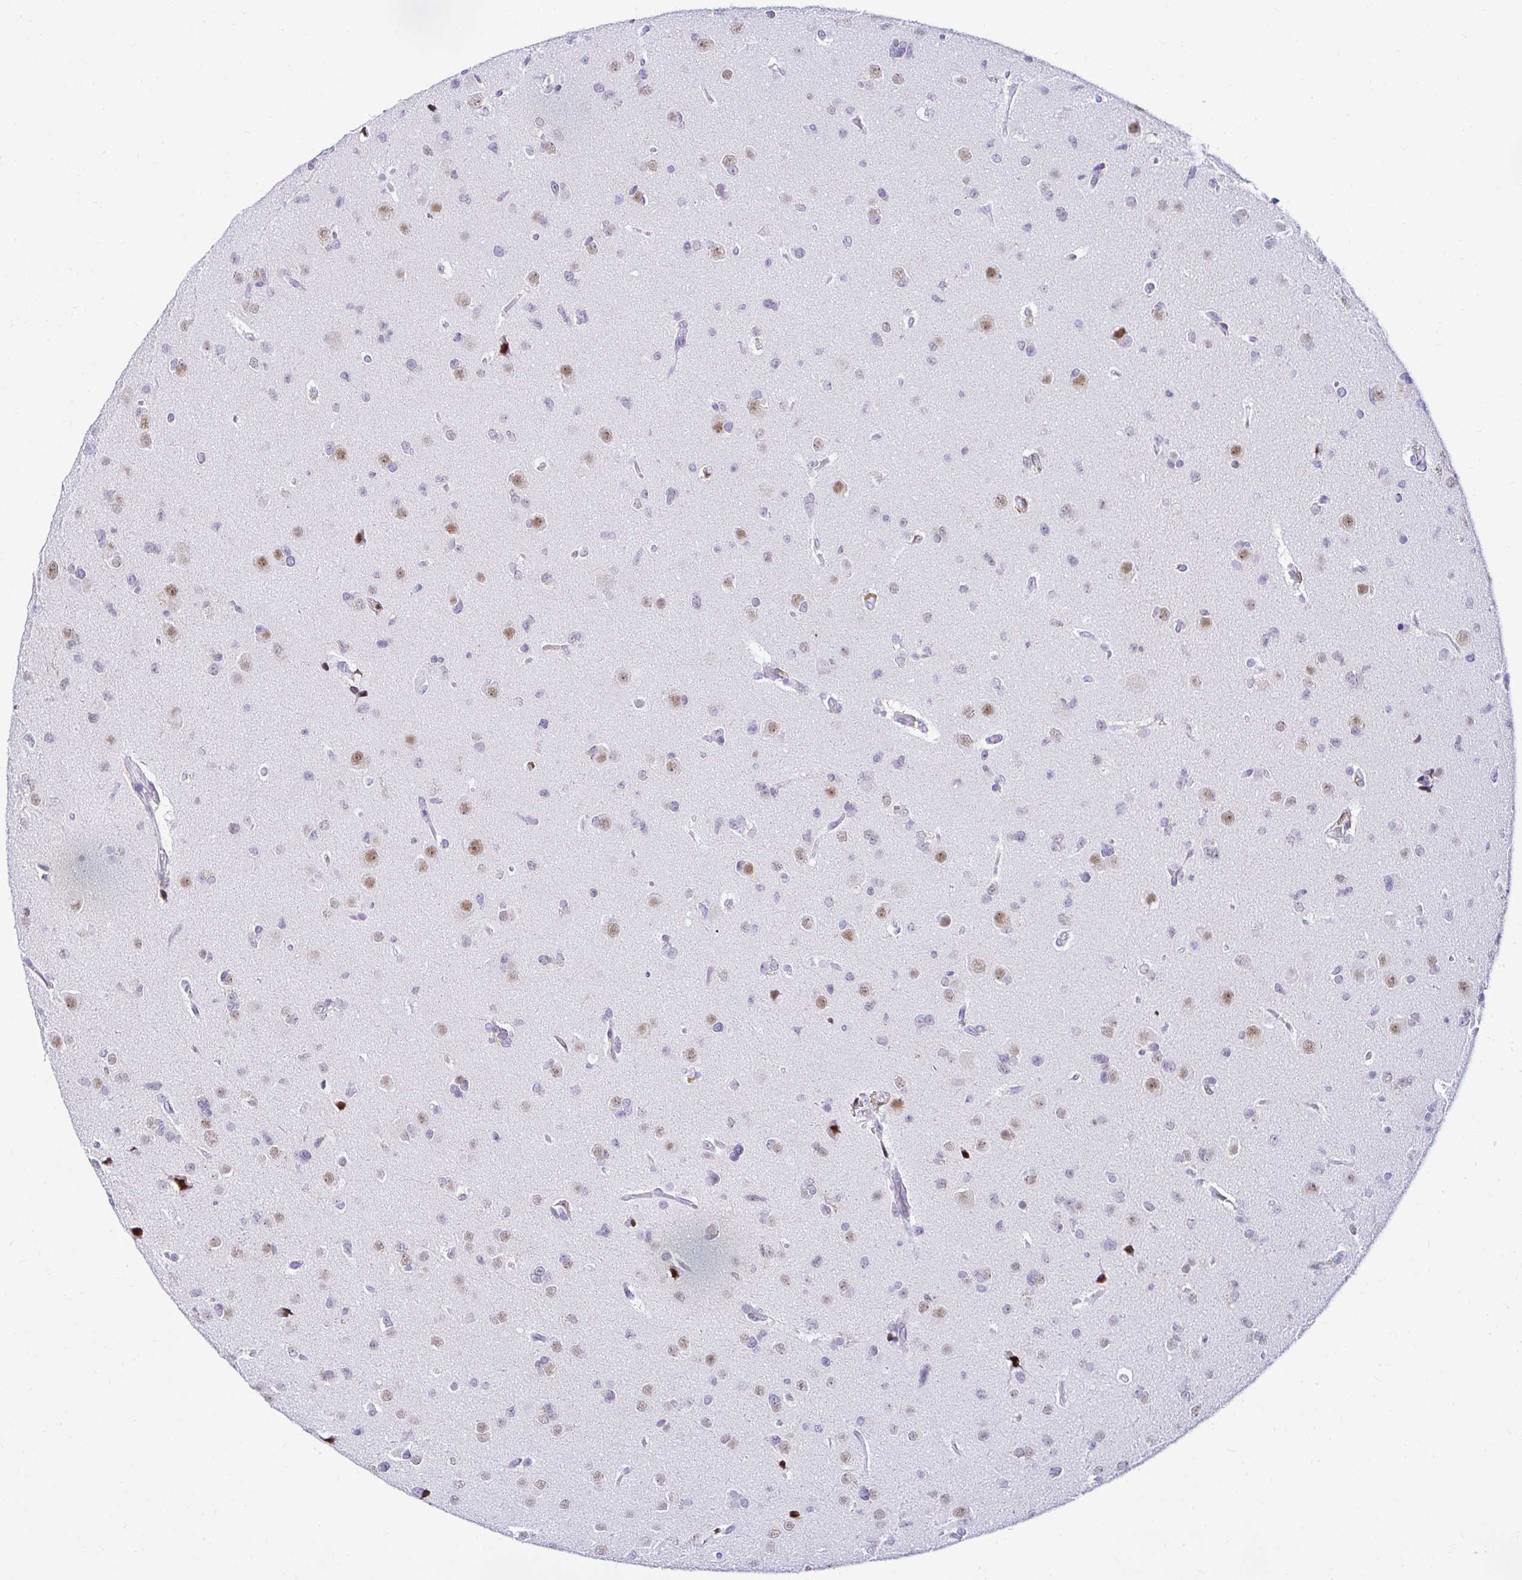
{"staining": {"intensity": "negative", "quantity": "none", "location": "none"}, "tissue": "glioma", "cell_type": "Tumor cells", "image_type": "cancer", "snomed": [{"axis": "morphology", "description": "Glioma, malignant, Low grade"}, {"axis": "topography", "description": "Brain"}], "caption": "Malignant low-grade glioma stained for a protein using IHC exhibits no staining tumor cells.", "gene": "CYBB", "patient": {"sex": "female", "age": 55}}